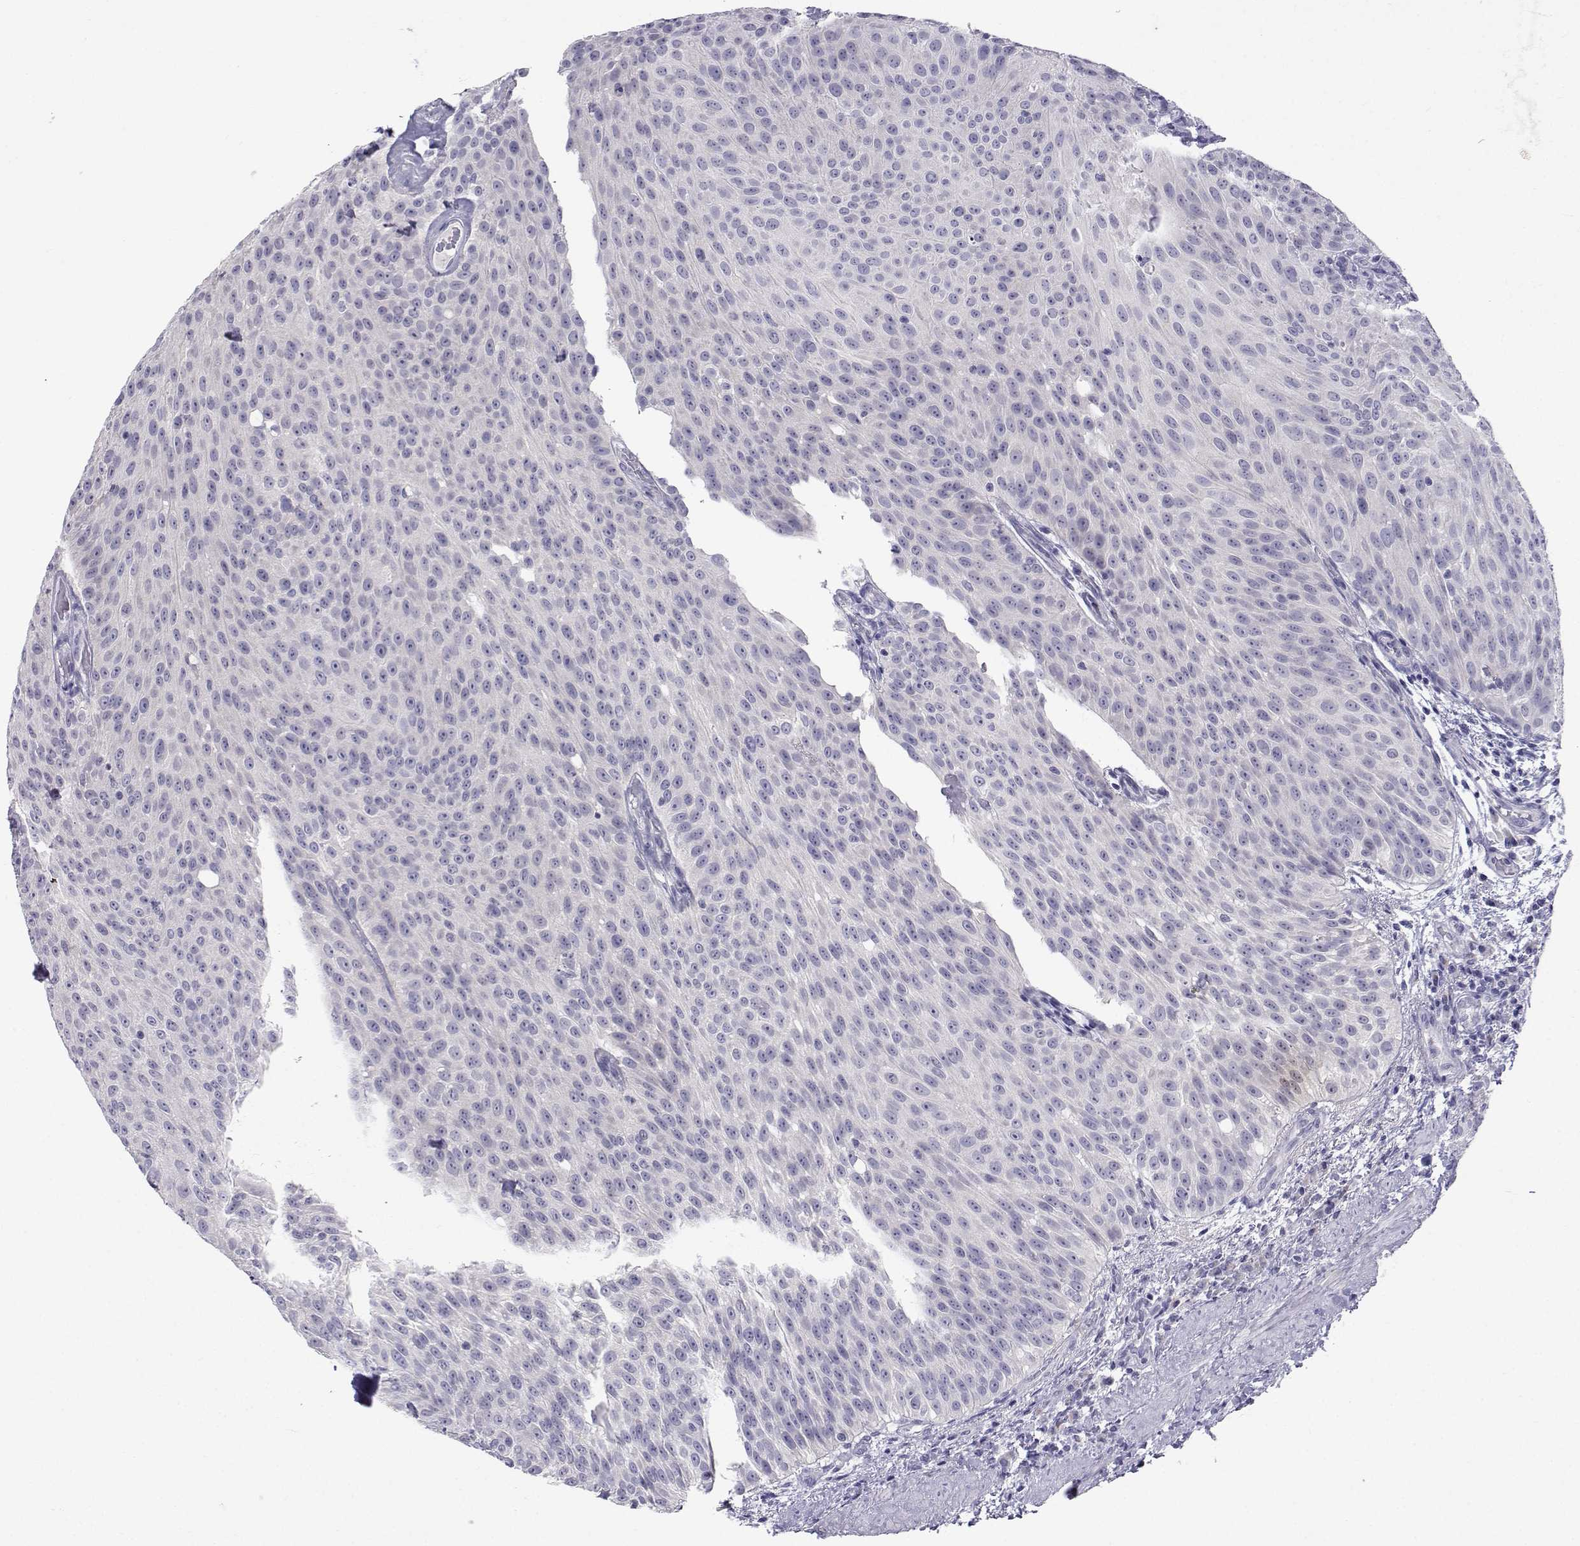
{"staining": {"intensity": "negative", "quantity": "none", "location": "none"}, "tissue": "urothelial cancer", "cell_type": "Tumor cells", "image_type": "cancer", "snomed": [{"axis": "morphology", "description": "Urothelial carcinoma, Low grade"}, {"axis": "topography", "description": "Urinary bladder"}], "caption": "Protein analysis of urothelial cancer demonstrates no significant staining in tumor cells.", "gene": "SLC6A3", "patient": {"sex": "male", "age": 78}}